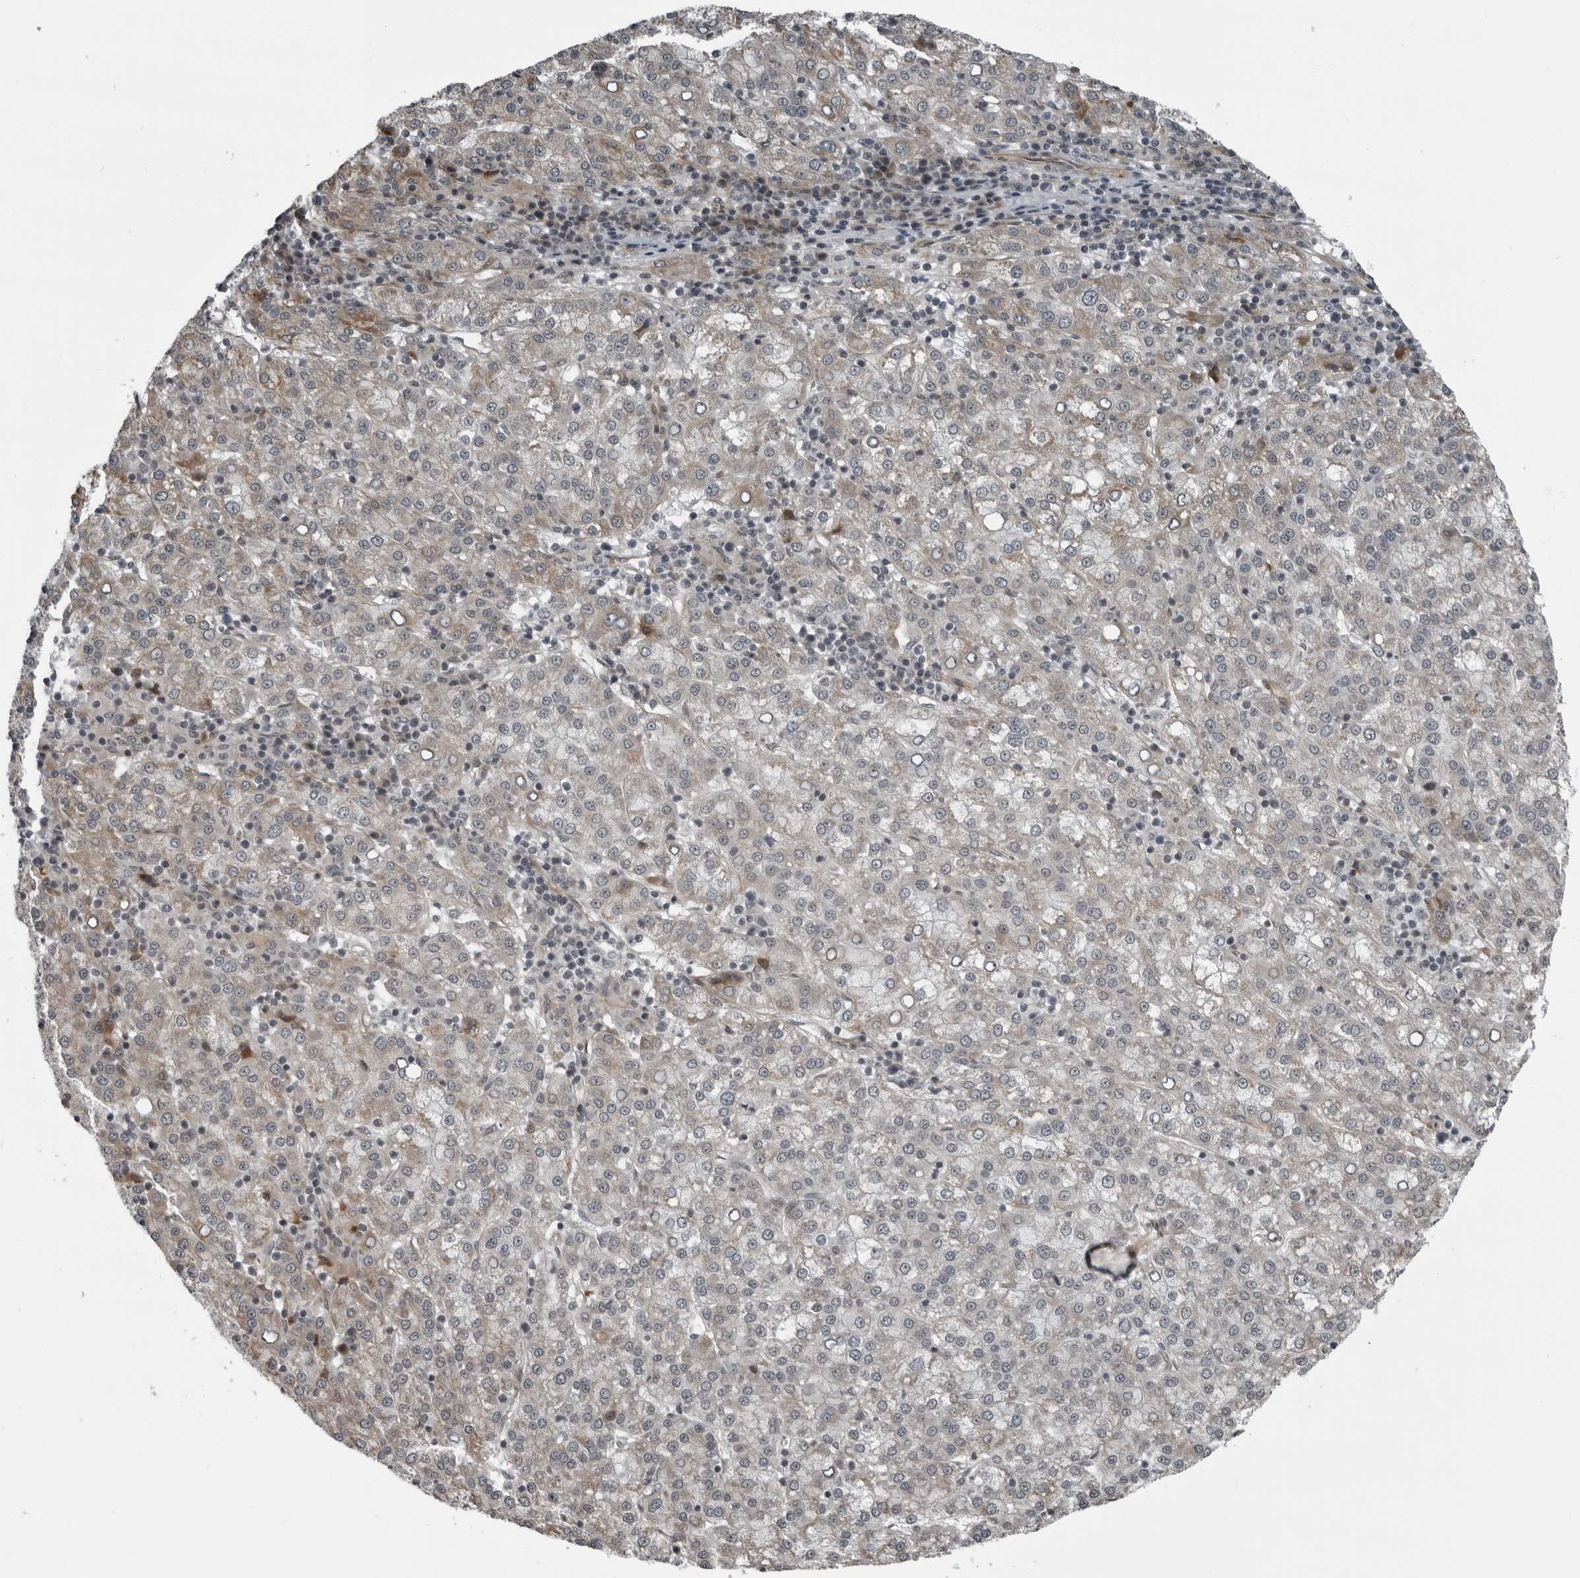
{"staining": {"intensity": "weak", "quantity": "25%-75%", "location": "cytoplasmic/membranous"}, "tissue": "liver cancer", "cell_type": "Tumor cells", "image_type": "cancer", "snomed": [{"axis": "morphology", "description": "Carcinoma, Hepatocellular, NOS"}, {"axis": "topography", "description": "Liver"}], "caption": "IHC (DAB) staining of liver cancer (hepatocellular carcinoma) exhibits weak cytoplasmic/membranous protein expression in approximately 25%-75% of tumor cells.", "gene": "FAM102B", "patient": {"sex": "female", "age": 58}}